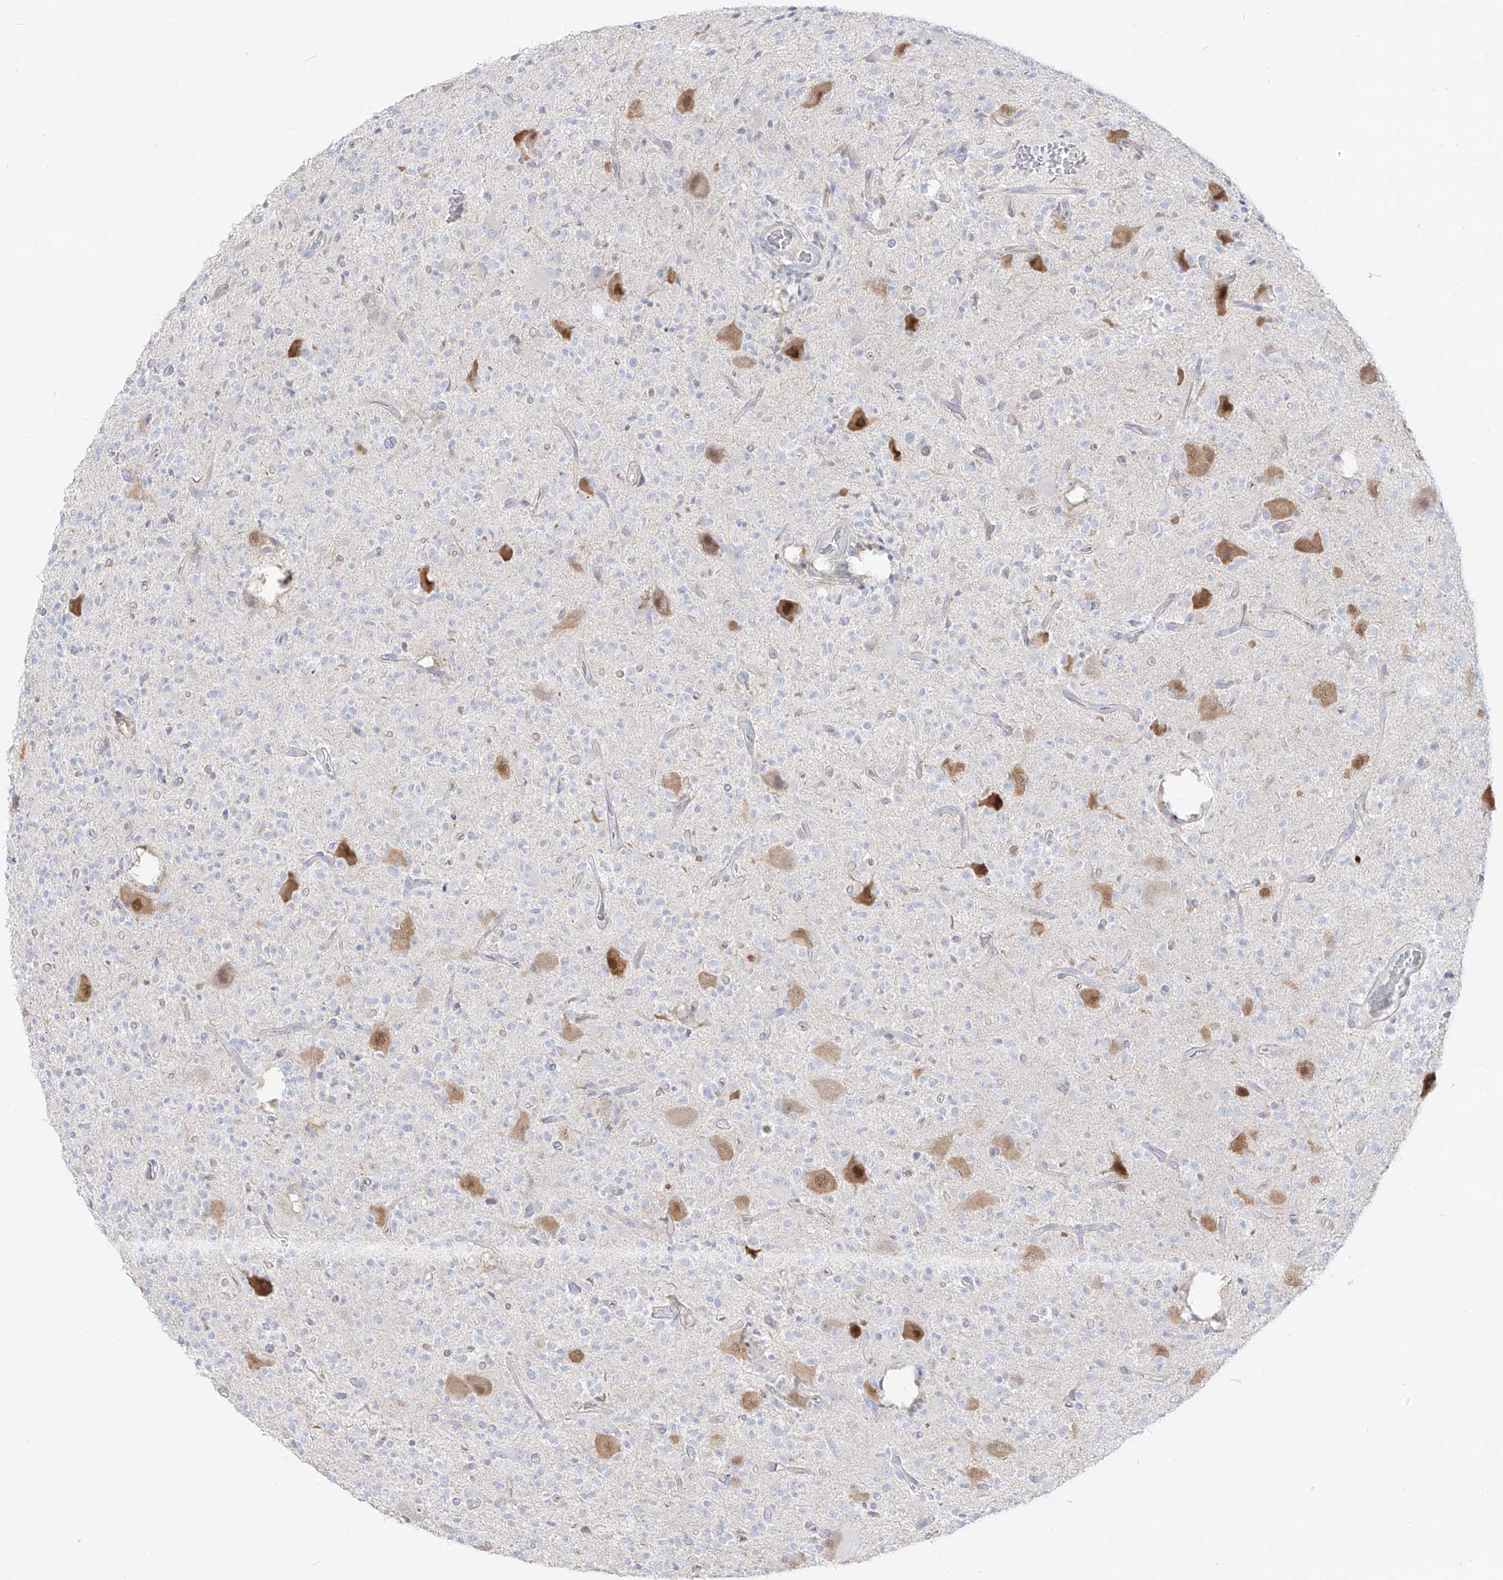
{"staining": {"intensity": "negative", "quantity": "none", "location": "none"}, "tissue": "glioma", "cell_type": "Tumor cells", "image_type": "cancer", "snomed": [{"axis": "morphology", "description": "Glioma, malignant, High grade"}, {"axis": "topography", "description": "Brain"}], "caption": "Tumor cells are negative for protein expression in human glioma.", "gene": "RBFOX3", "patient": {"sex": "male", "age": 34}}